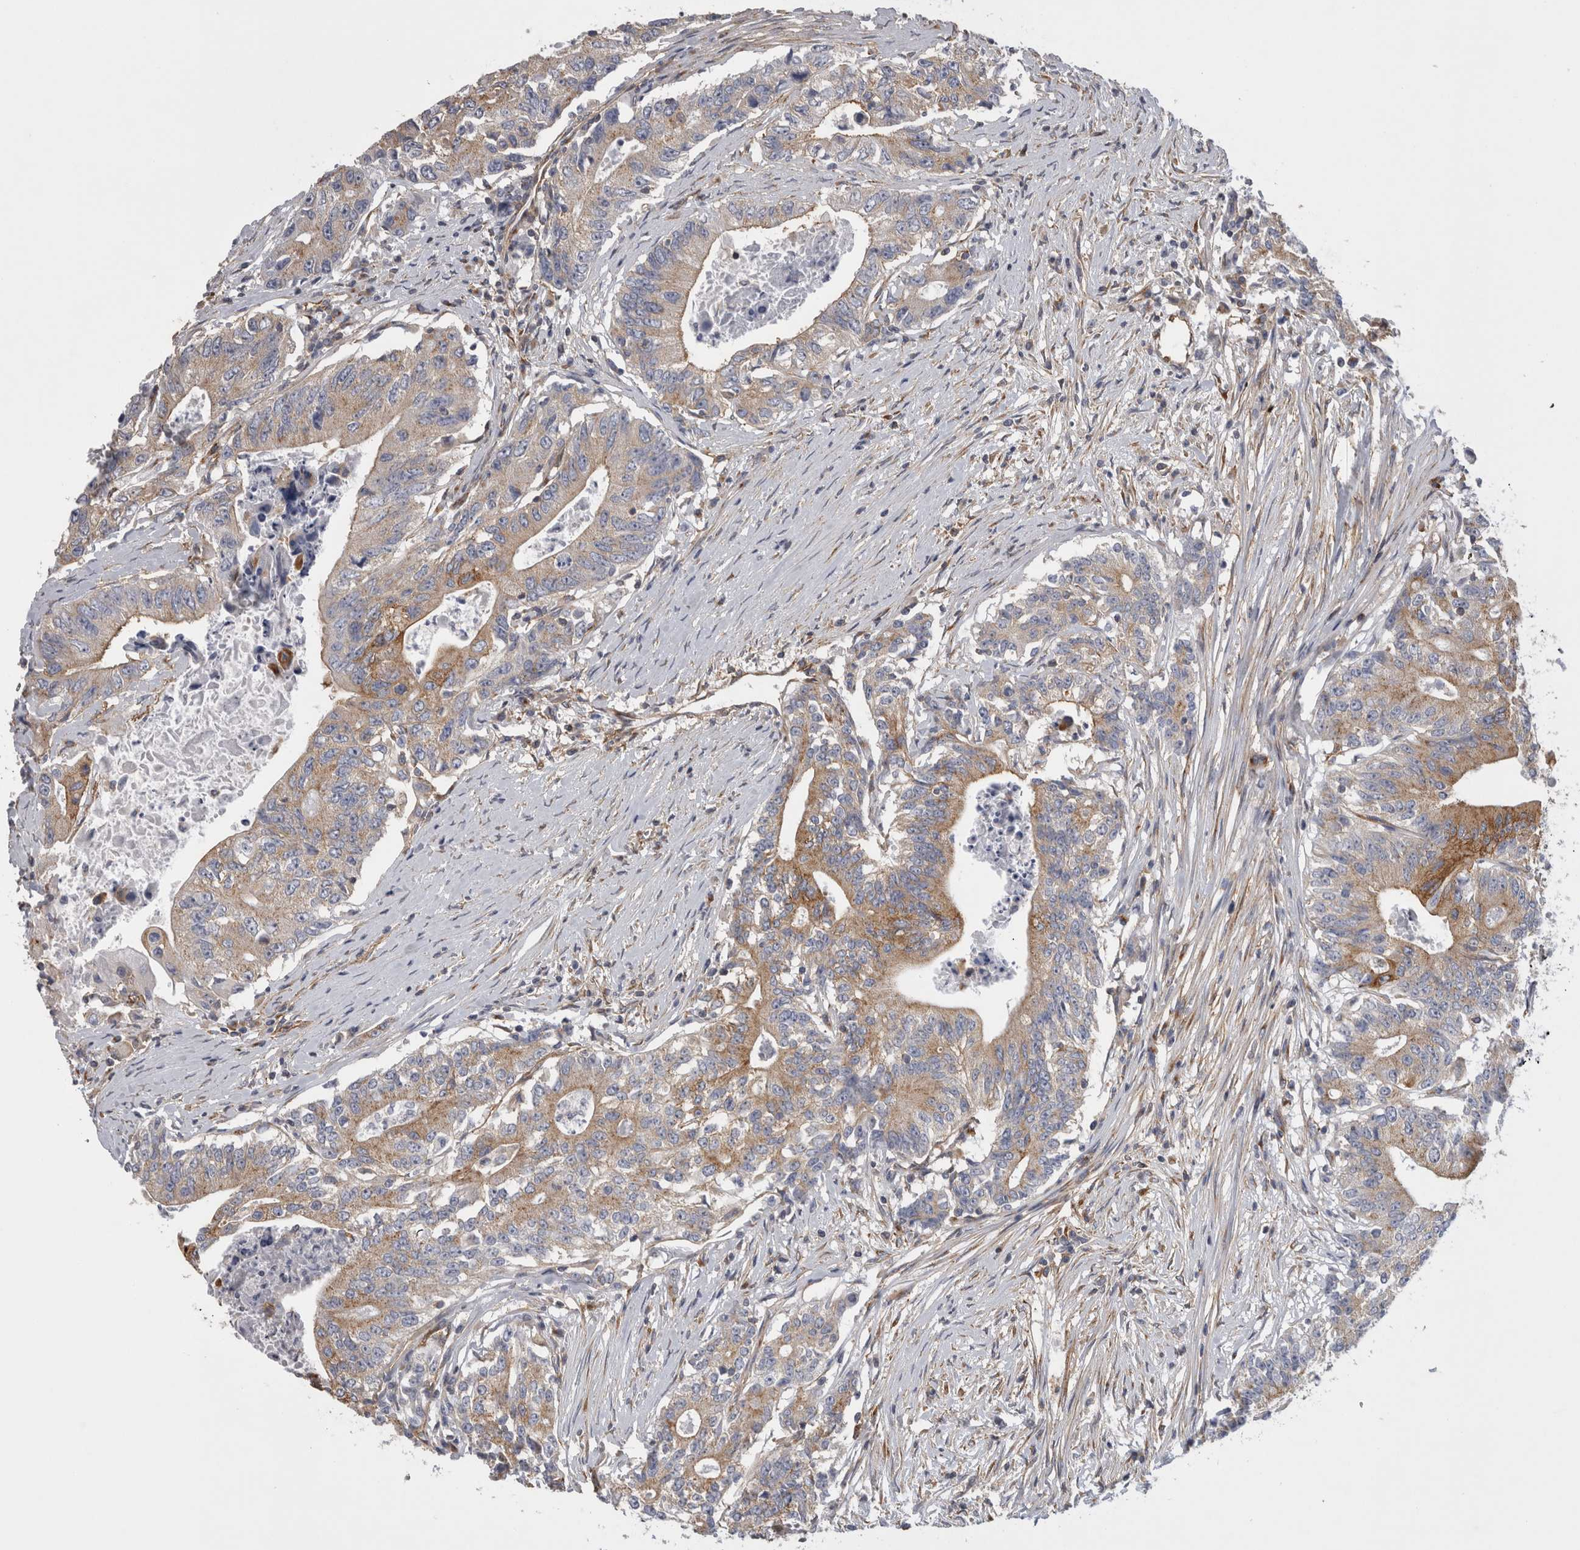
{"staining": {"intensity": "moderate", "quantity": ">75%", "location": "cytoplasmic/membranous"}, "tissue": "colorectal cancer", "cell_type": "Tumor cells", "image_type": "cancer", "snomed": [{"axis": "morphology", "description": "Adenocarcinoma, NOS"}, {"axis": "topography", "description": "Colon"}], "caption": "This is an image of immunohistochemistry (IHC) staining of colorectal cancer, which shows moderate expression in the cytoplasmic/membranous of tumor cells.", "gene": "ATXN3", "patient": {"sex": "female", "age": 77}}